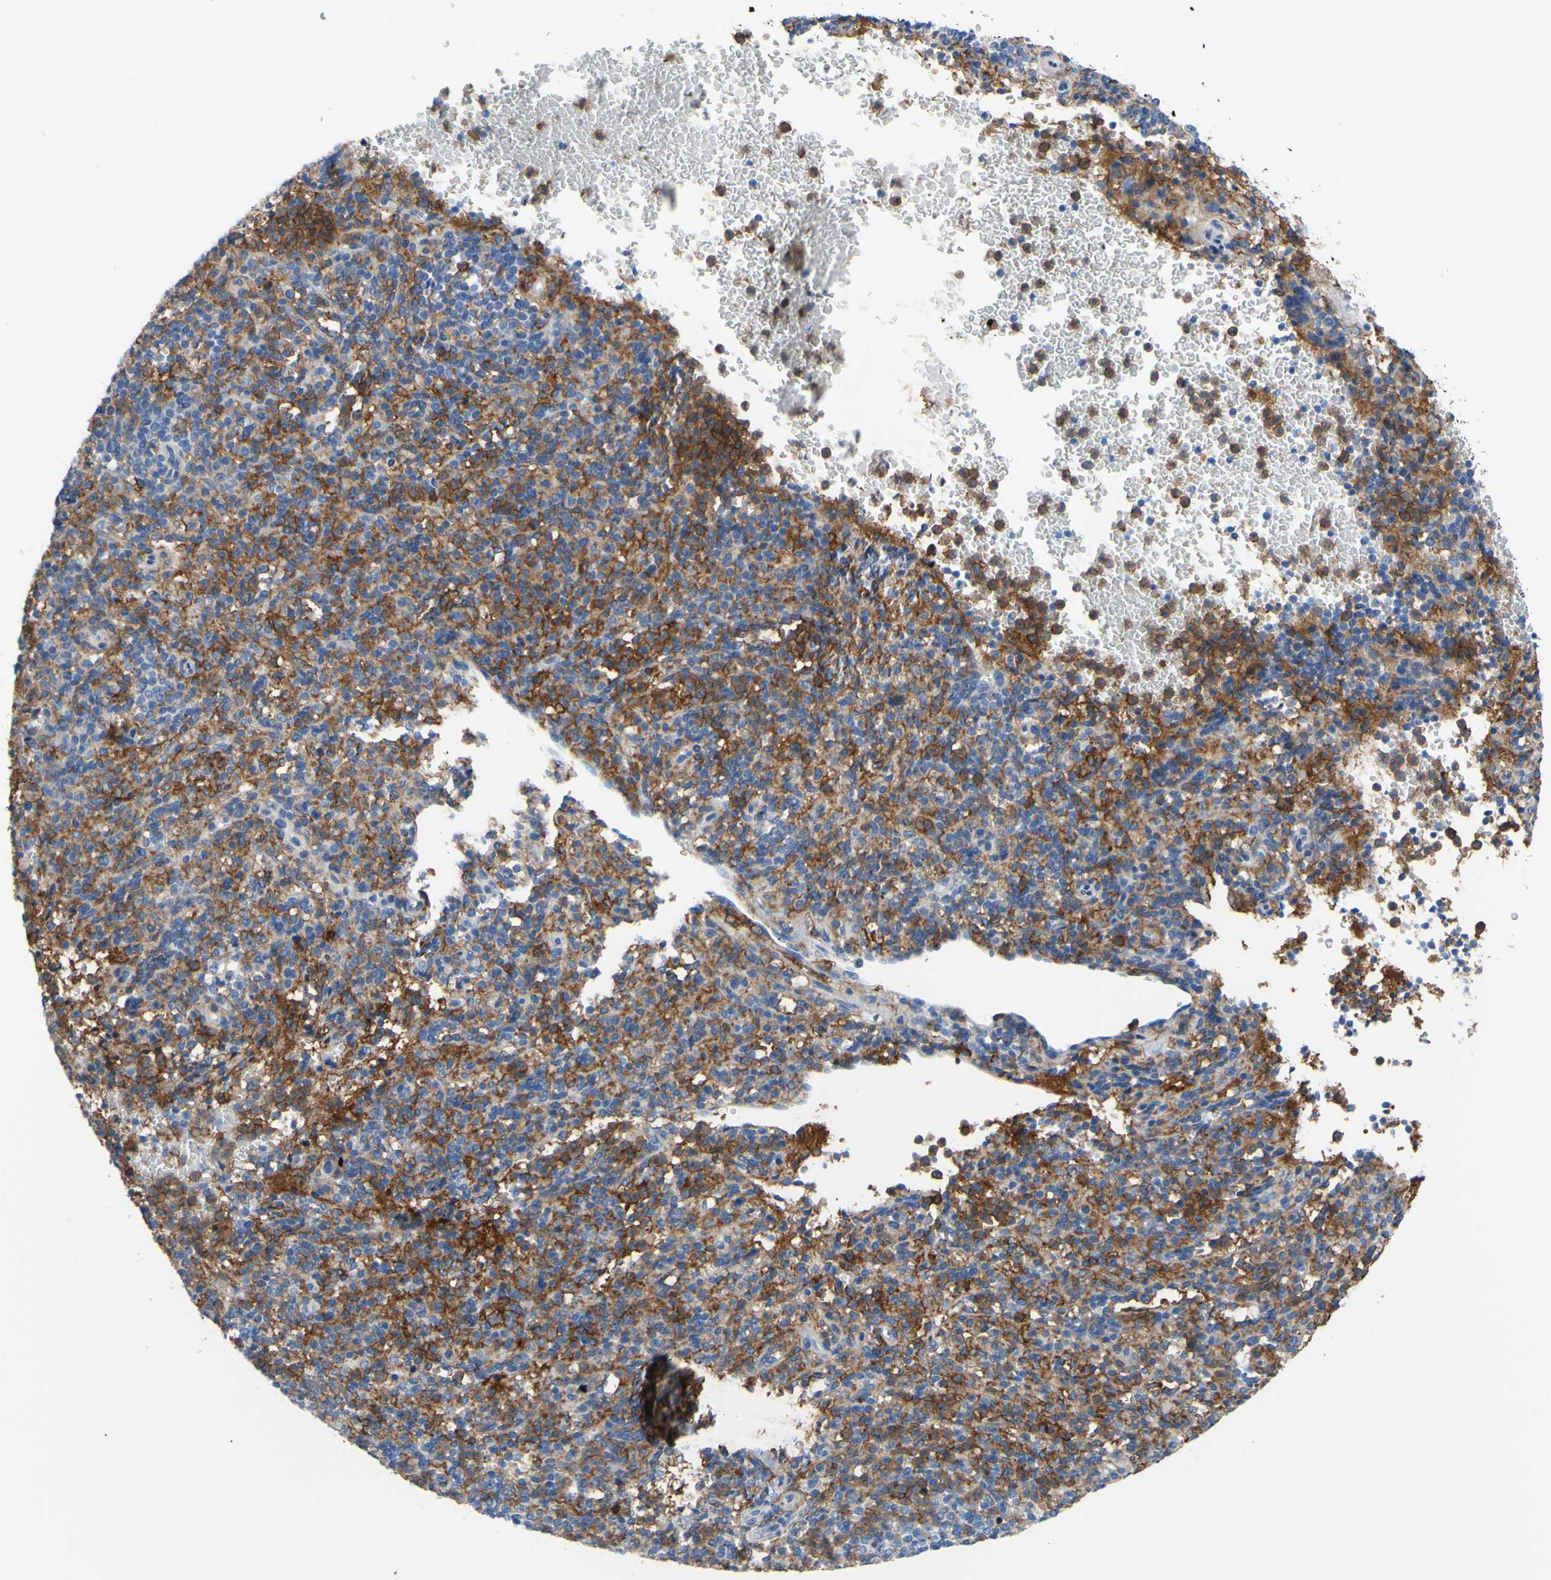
{"staining": {"intensity": "moderate", "quantity": ">75%", "location": "cytoplasmic/membranous"}, "tissue": "spleen", "cell_type": "Cells in red pulp", "image_type": "normal", "snomed": [{"axis": "morphology", "description": "Normal tissue, NOS"}, {"axis": "topography", "description": "Spleen"}], "caption": "A medium amount of moderate cytoplasmic/membranous expression is appreciated in about >75% of cells in red pulp in unremarkable spleen. Nuclei are stained in blue.", "gene": "FCGR2A", "patient": {"sex": "female", "age": 74}}